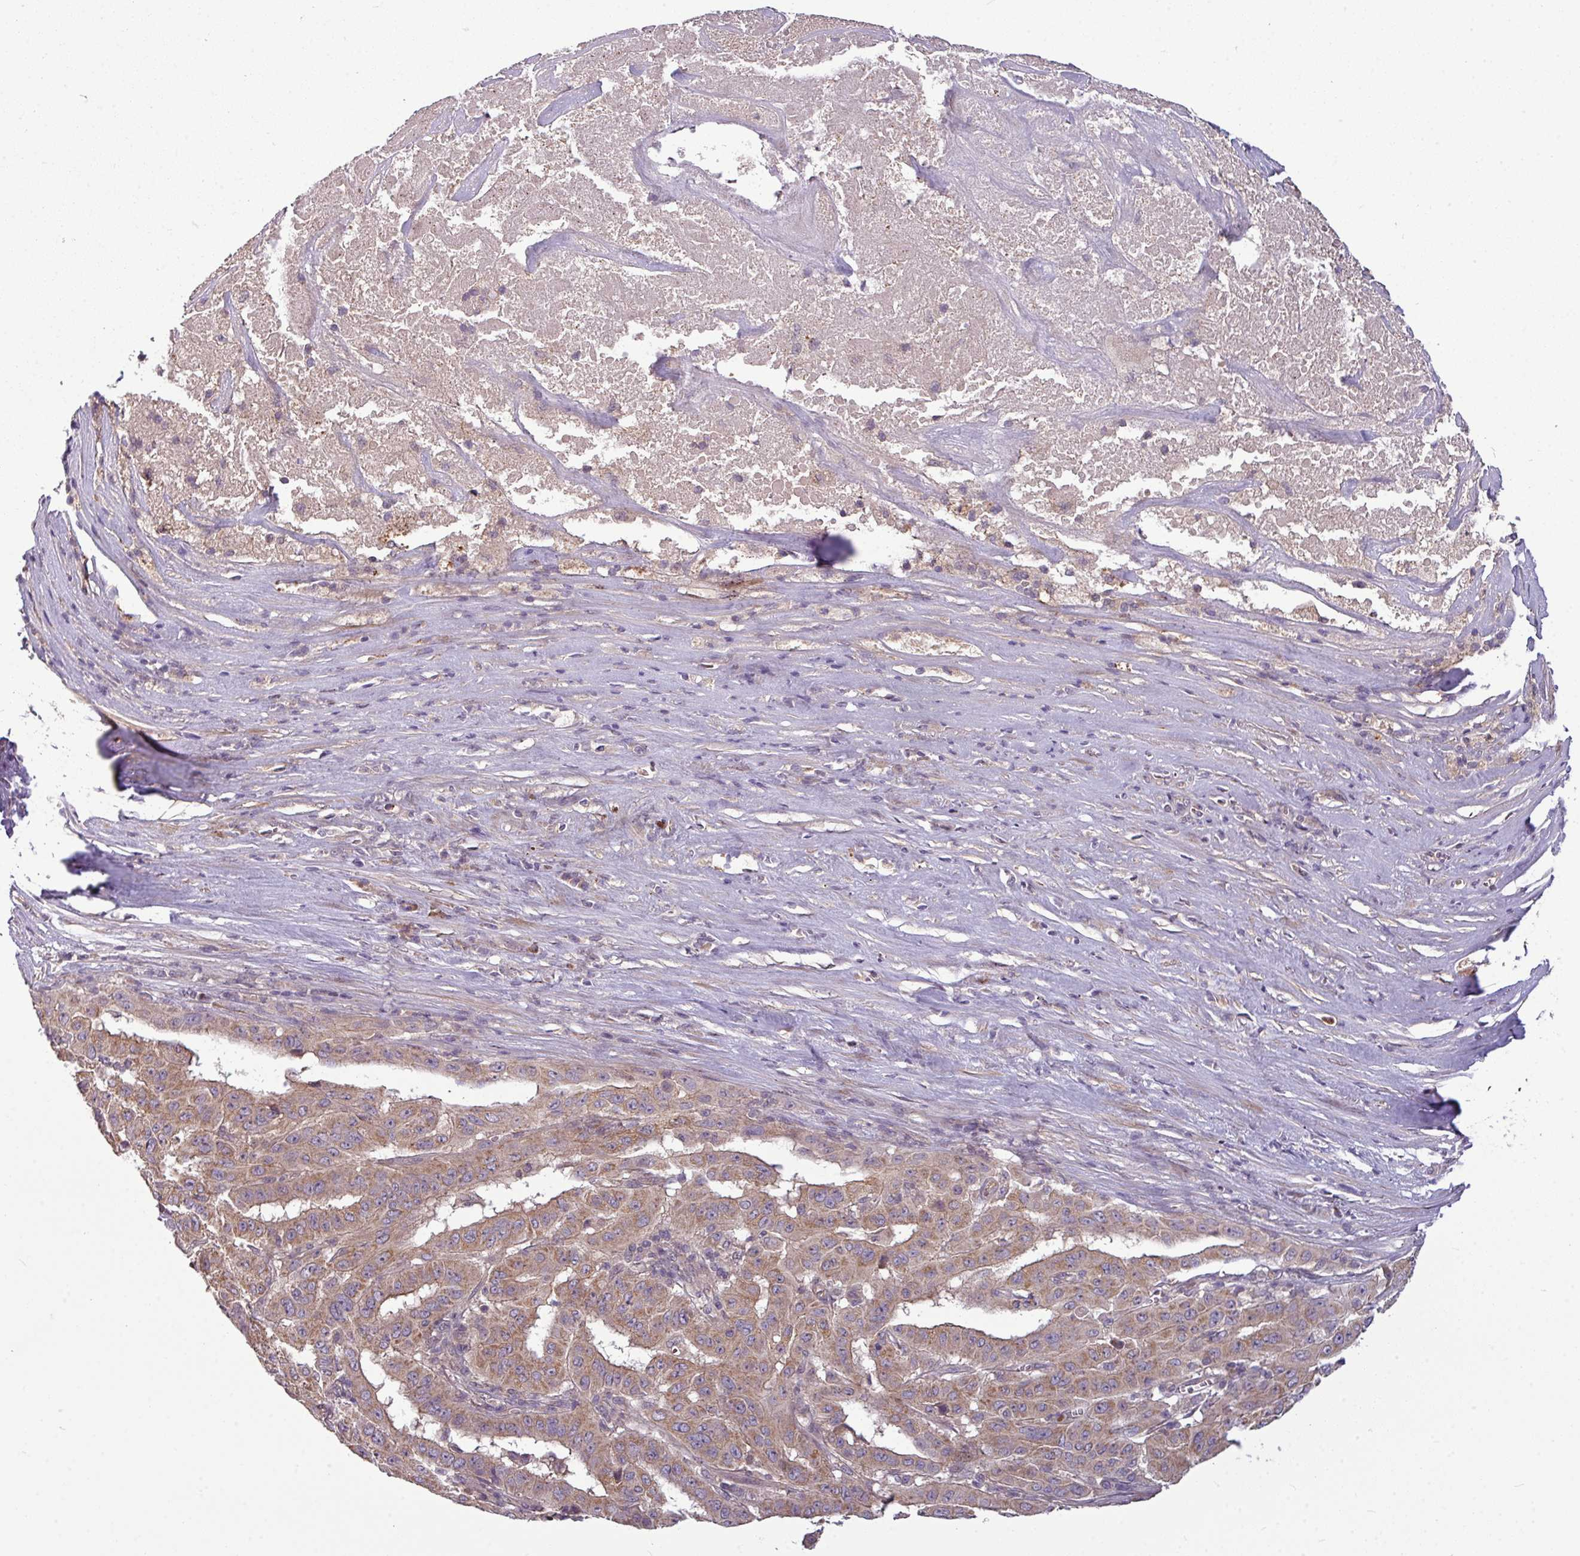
{"staining": {"intensity": "moderate", "quantity": ">75%", "location": "cytoplasmic/membranous"}, "tissue": "pancreatic cancer", "cell_type": "Tumor cells", "image_type": "cancer", "snomed": [{"axis": "morphology", "description": "Adenocarcinoma, NOS"}, {"axis": "topography", "description": "Pancreas"}], "caption": "An image showing moderate cytoplasmic/membranous staining in approximately >75% of tumor cells in pancreatic cancer (adenocarcinoma), as visualized by brown immunohistochemical staining.", "gene": "PAPLN", "patient": {"sex": "male", "age": 63}}